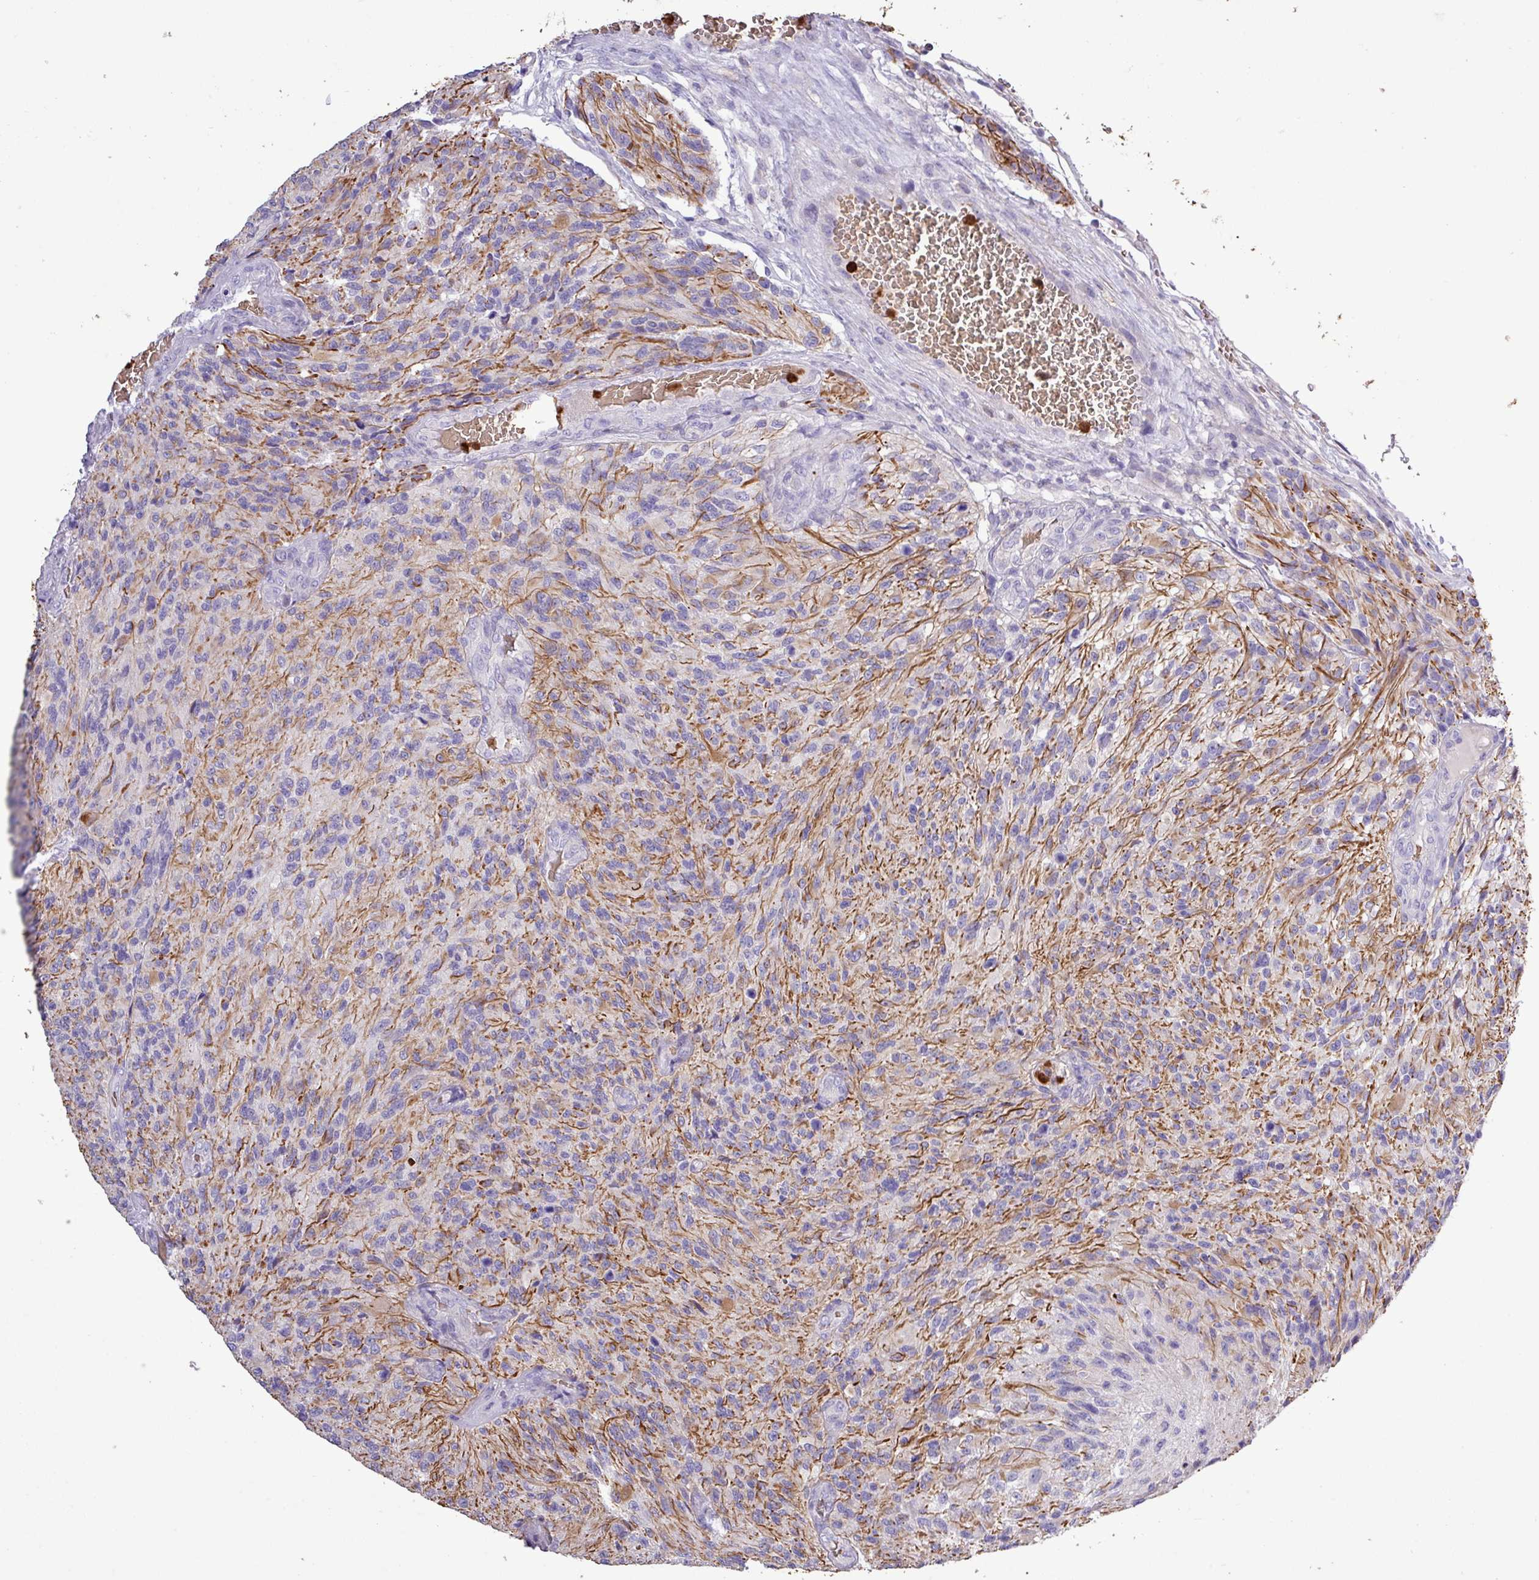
{"staining": {"intensity": "negative", "quantity": "none", "location": "none"}, "tissue": "glioma", "cell_type": "Tumor cells", "image_type": "cancer", "snomed": [{"axis": "morphology", "description": "Normal tissue, NOS"}, {"axis": "morphology", "description": "Glioma, malignant, High grade"}, {"axis": "topography", "description": "Cerebral cortex"}], "caption": "A high-resolution histopathology image shows IHC staining of glioma, which shows no significant positivity in tumor cells.", "gene": "MGAT4B", "patient": {"sex": "male", "age": 56}}